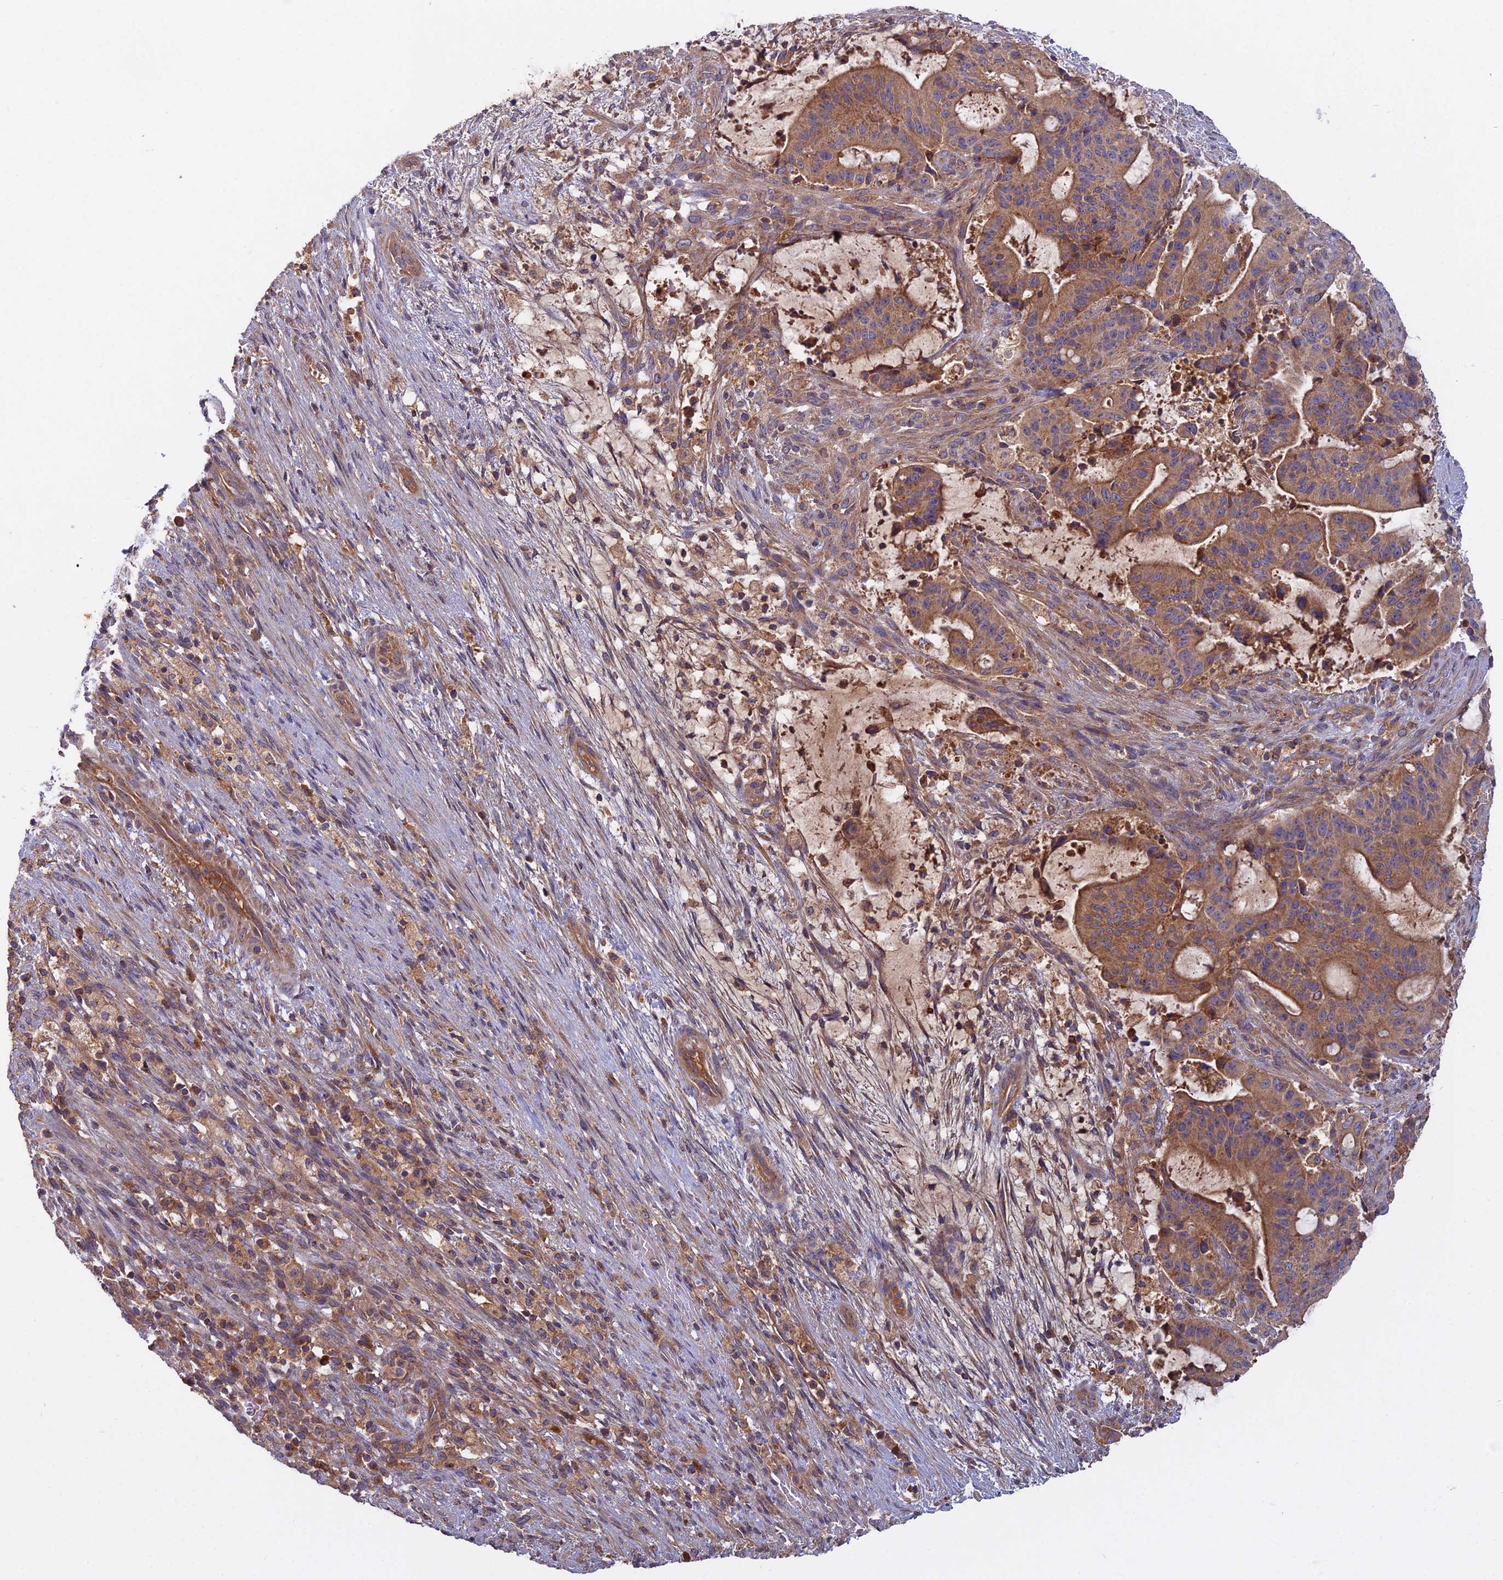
{"staining": {"intensity": "moderate", "quantity": ">75%", "location": "cytoplasmic/membranous"}, "tissue": "liver cancer", "cell_type": "Tumor cells", "image_type": "cancer", "snomed": [{"axis": "morphology", "description": "Normal tissue, NOS"}, {"axis": "morphology", "description": "Cholangiocarcinoma"}, {"axis": "topography", "description": "Liver"}, {"axis": "topography", "description": "Peripheral nerve tissue"}], "caption": "An image of human liver cancer (cholangiocarcinoma) stained for a protein demonstrates moderate cytoplasmic/membranous brown staining in tumor cells.", "gene": "CCDC167", "patient": {"sex": "female", "age": 73}}